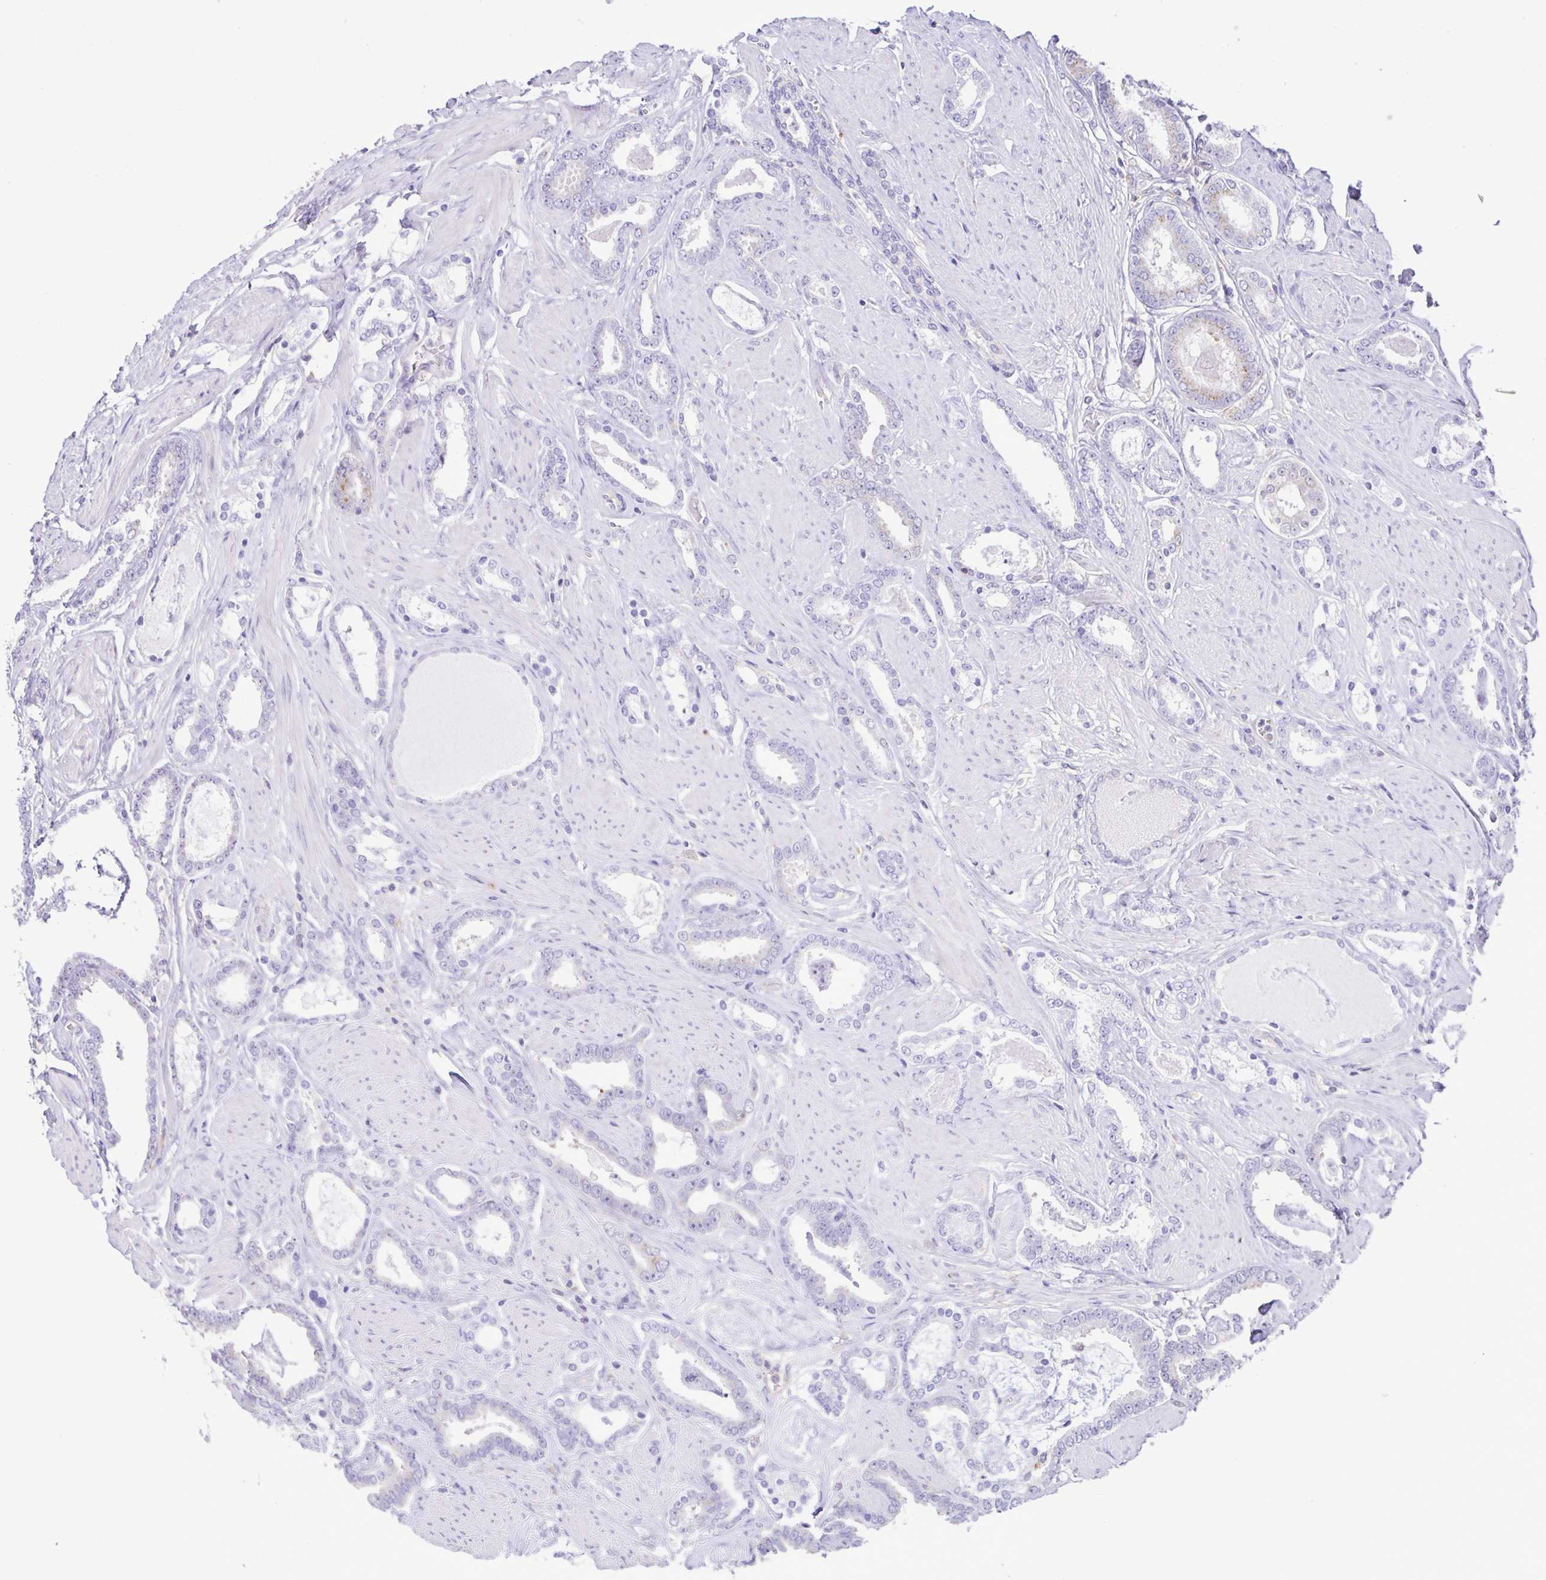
{"staining": {"intensity": "weak", "quantity": "<25%", "location": "cytoplasmic/membranous"}, "tissue": "prostate cancer", "cell_type": "Tumor cells", "image_type": "cancer", "snomed": [{"axis": "morphology", "description": "Adenocarcinoma, High grade"}, {"axis": "topography", "description": "Prostate"}], "caption": "Immunohistochemistry of prostate adenocarcinoma (high-grade) demonstrates no positivity in tumor cells.", "gene": "CYP17A1", "patient": {"sex": "male", "age": 63}}